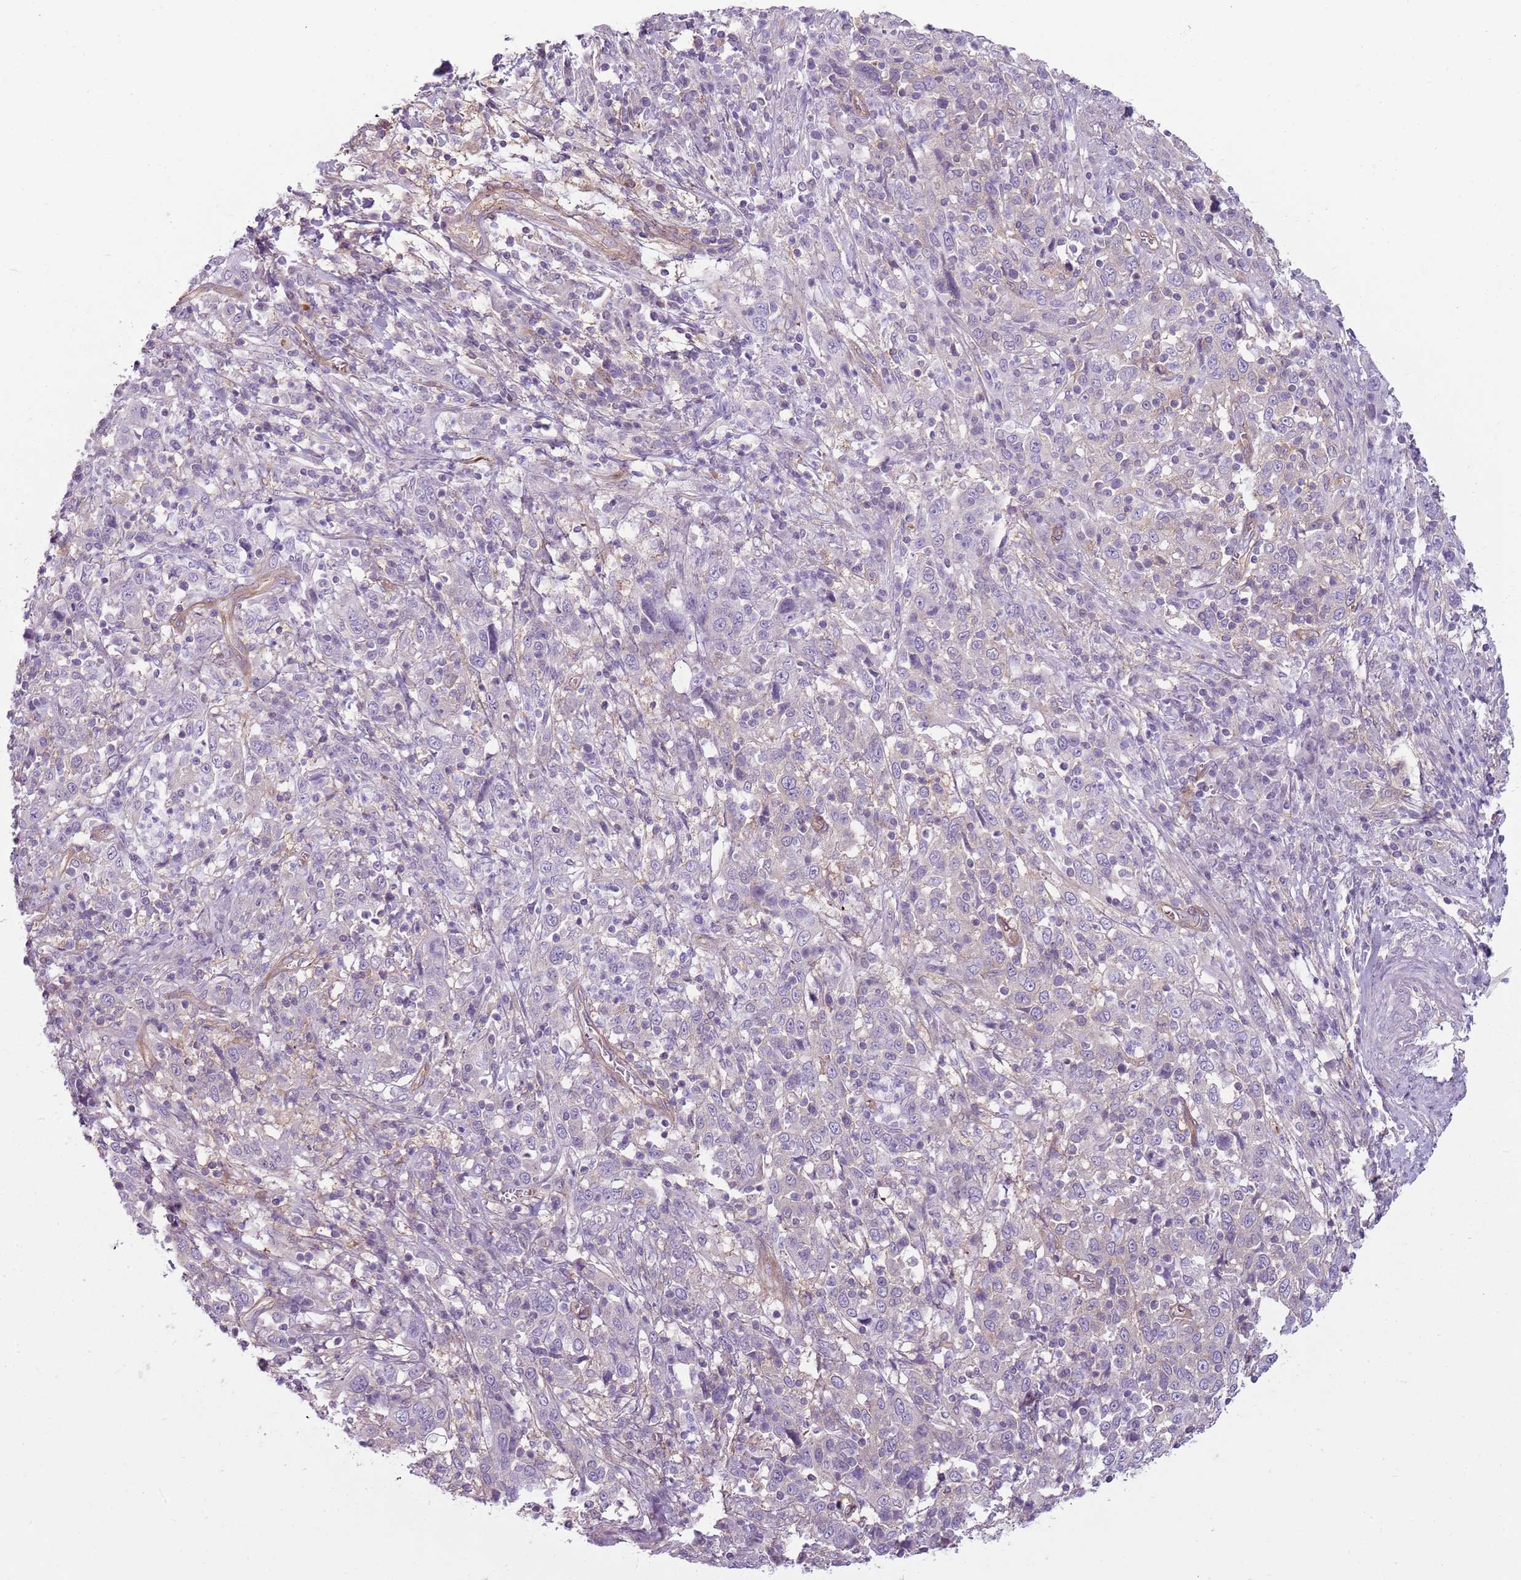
{"staining": {"intensity": "negative", "quantity": "none", "location": "none"}, "tissue": "cervical cancer", "cell_type": "Tumor cells", "image_type": "cancer", "snomed": [{"axis": "morphology", "description": "Squamous cell carcinoma, NOS"}, {"axis": "topography", "description": "Cervix"}], "caption": "This micrograph is of squamous cell carcinoma (cervical) stained with immunohistochemistry (IHC) to label a protein in brown with the nuclei are counter-stained blue. There is no staining in tumor cells. (Stains: DAB IHC with hematoxylin counter stain, Microscopy: brightfield microscopy at high magnification).", "gene": "SNX1", "patient": {"sex": "female", "age": 46}}